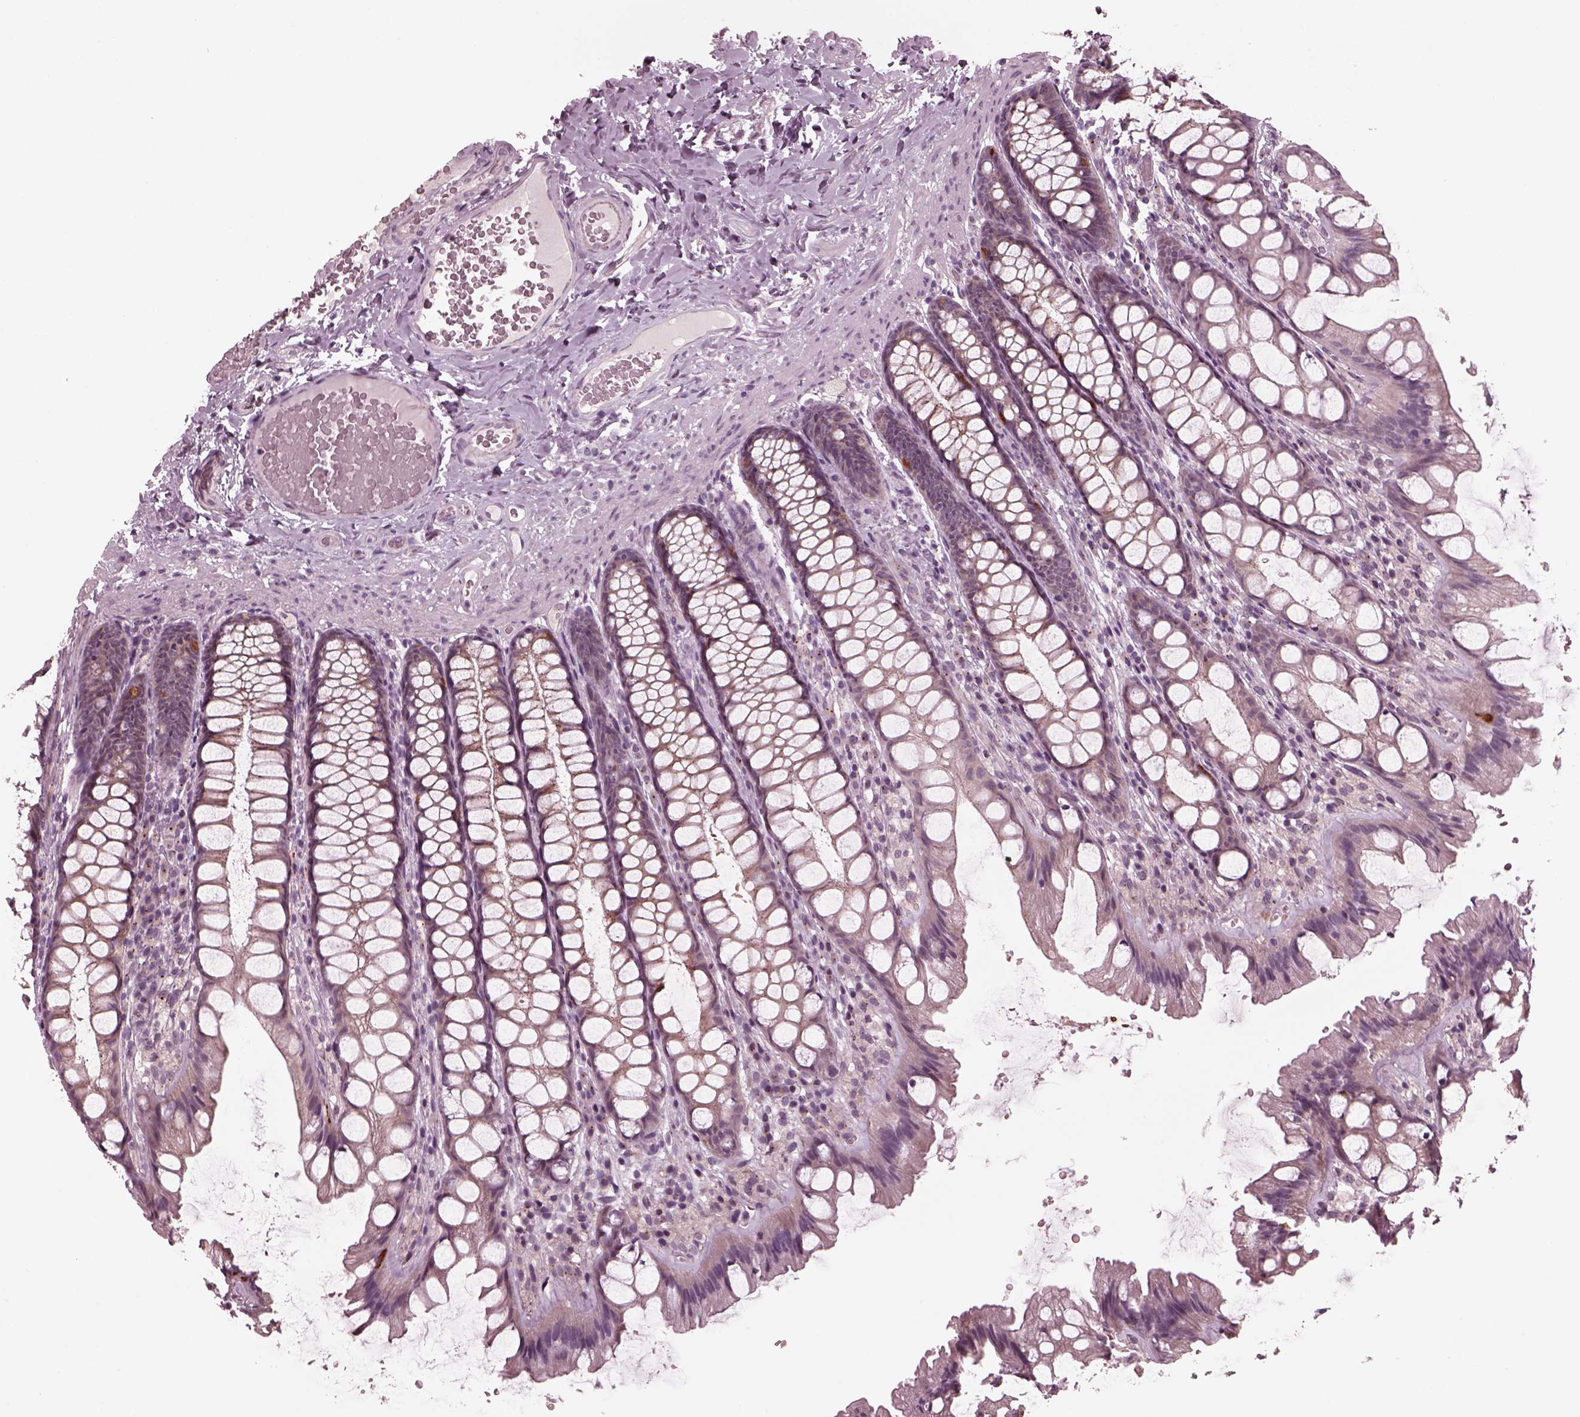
{"staining": {"intensity": "negative", "quantity": "none", "location": "none"}, "tissue": "colon", "cell_type": "Endothelial cells", "image_type": "normal", "snomed": [{"axis": "morphology", "description": "Normal tissue, NOS"}, {"axis": "topography", "description": "Colon"}], "caption": "There is no significant expression in endothelial cells of colon. (DAB (3,3'-diaminobenzidine) immunohistochemistry (IHC), high magnification).", "gene": "SAXO1", "patient": {"sex": "male", "age": 47}}